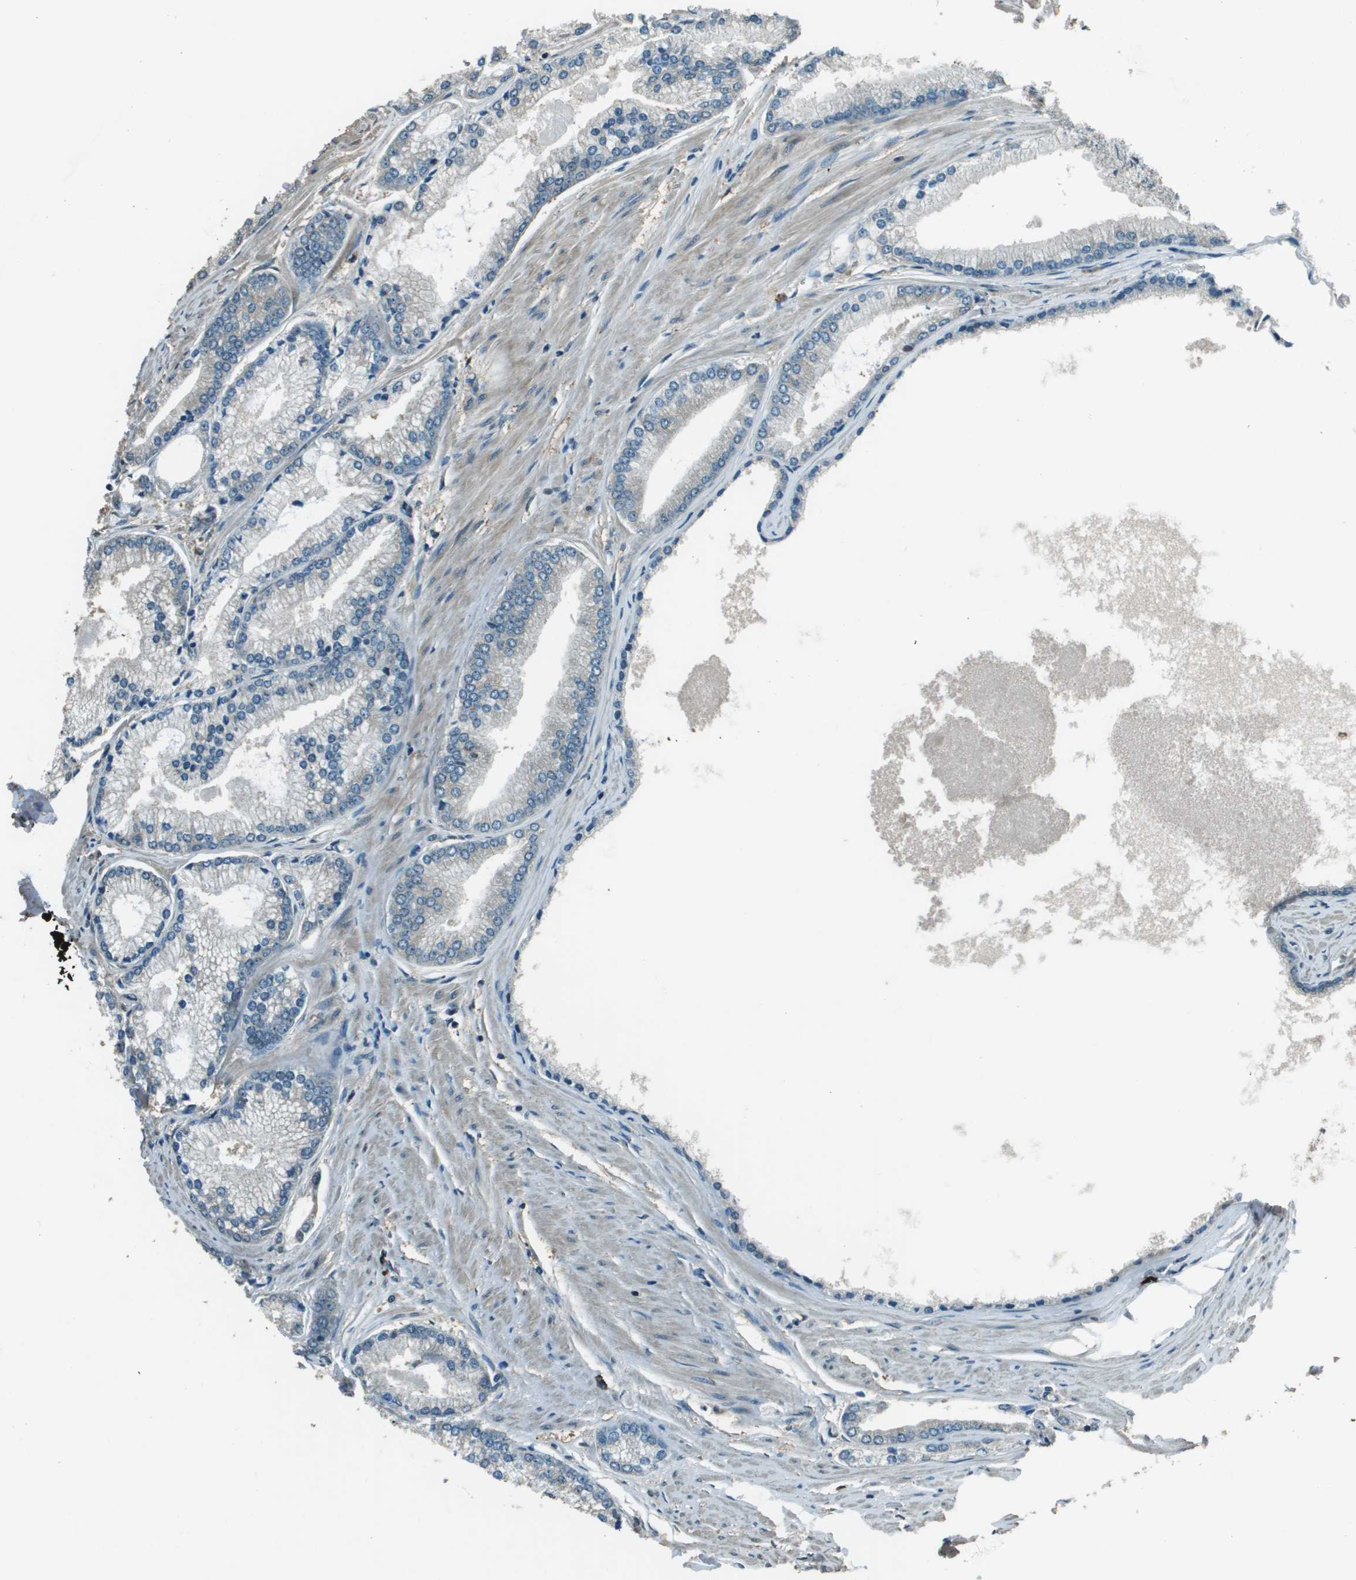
{"staining": {"intensity": "negative", "quantity": "none", "location": "none"}, "tissue": "prostate cancer", "cell_type": "Tumor cells", "image_type": "cancer", "snomed": [{"axis": "morphology", "description": "Adenocarcinoma, High grade"}, {"axis": "topography", "description": "Prostate"}], "caption": "High magnification brightfield microscopy of prostate cancer stained with DAB (3,3'-diaminobenzidine) (brown) and counterstained with hematoxylin (blue): tumor cells show no significant staining. (Brightfield microscopy of DAB (3,3'-diaminobenzidine) immunohistochemistry (IHC) at high magnification).", "gene": "SDC3", "patient": {"sex": "male", "age": 61}}